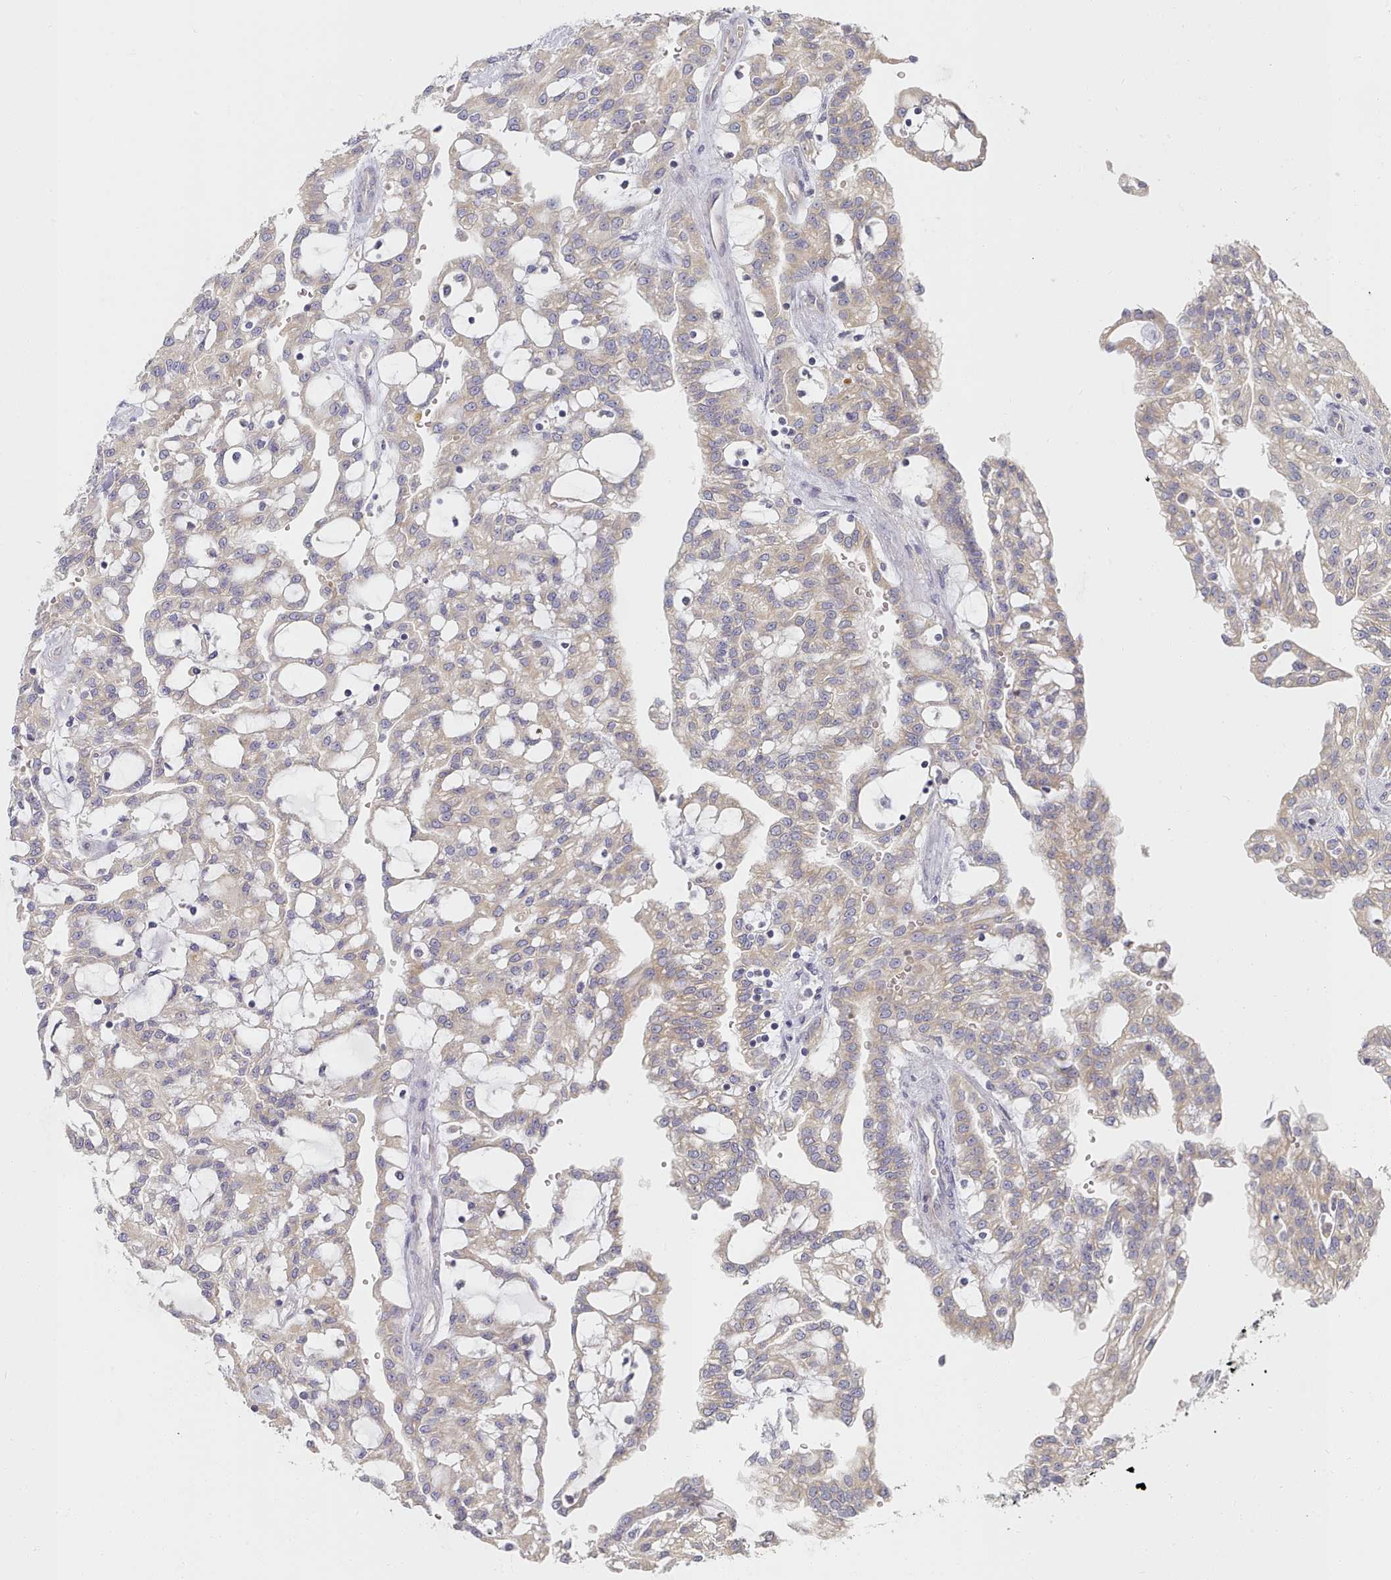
{"staining": {"intensity": "weak", "quantity": "25%-75%", "location": "cytoplasmic/membranous"}, "tissue": "renal cancer", "cell_type": "Tumor cells", "image_type": "cancer", "snomed": [{"axis": "morphology", "description": "Adenocarcinoma, NOS"}, {"axis": "topography", "description": "Kidney"}], "caption": "Protein staining of renal cancer (adenocarcinoma) tissue shows weak cytoplasmic/membranous staining in about 25%-75% of tumor cells.", "gene": "TYW1B", "patient": {"sex": "male", "age": 63}}